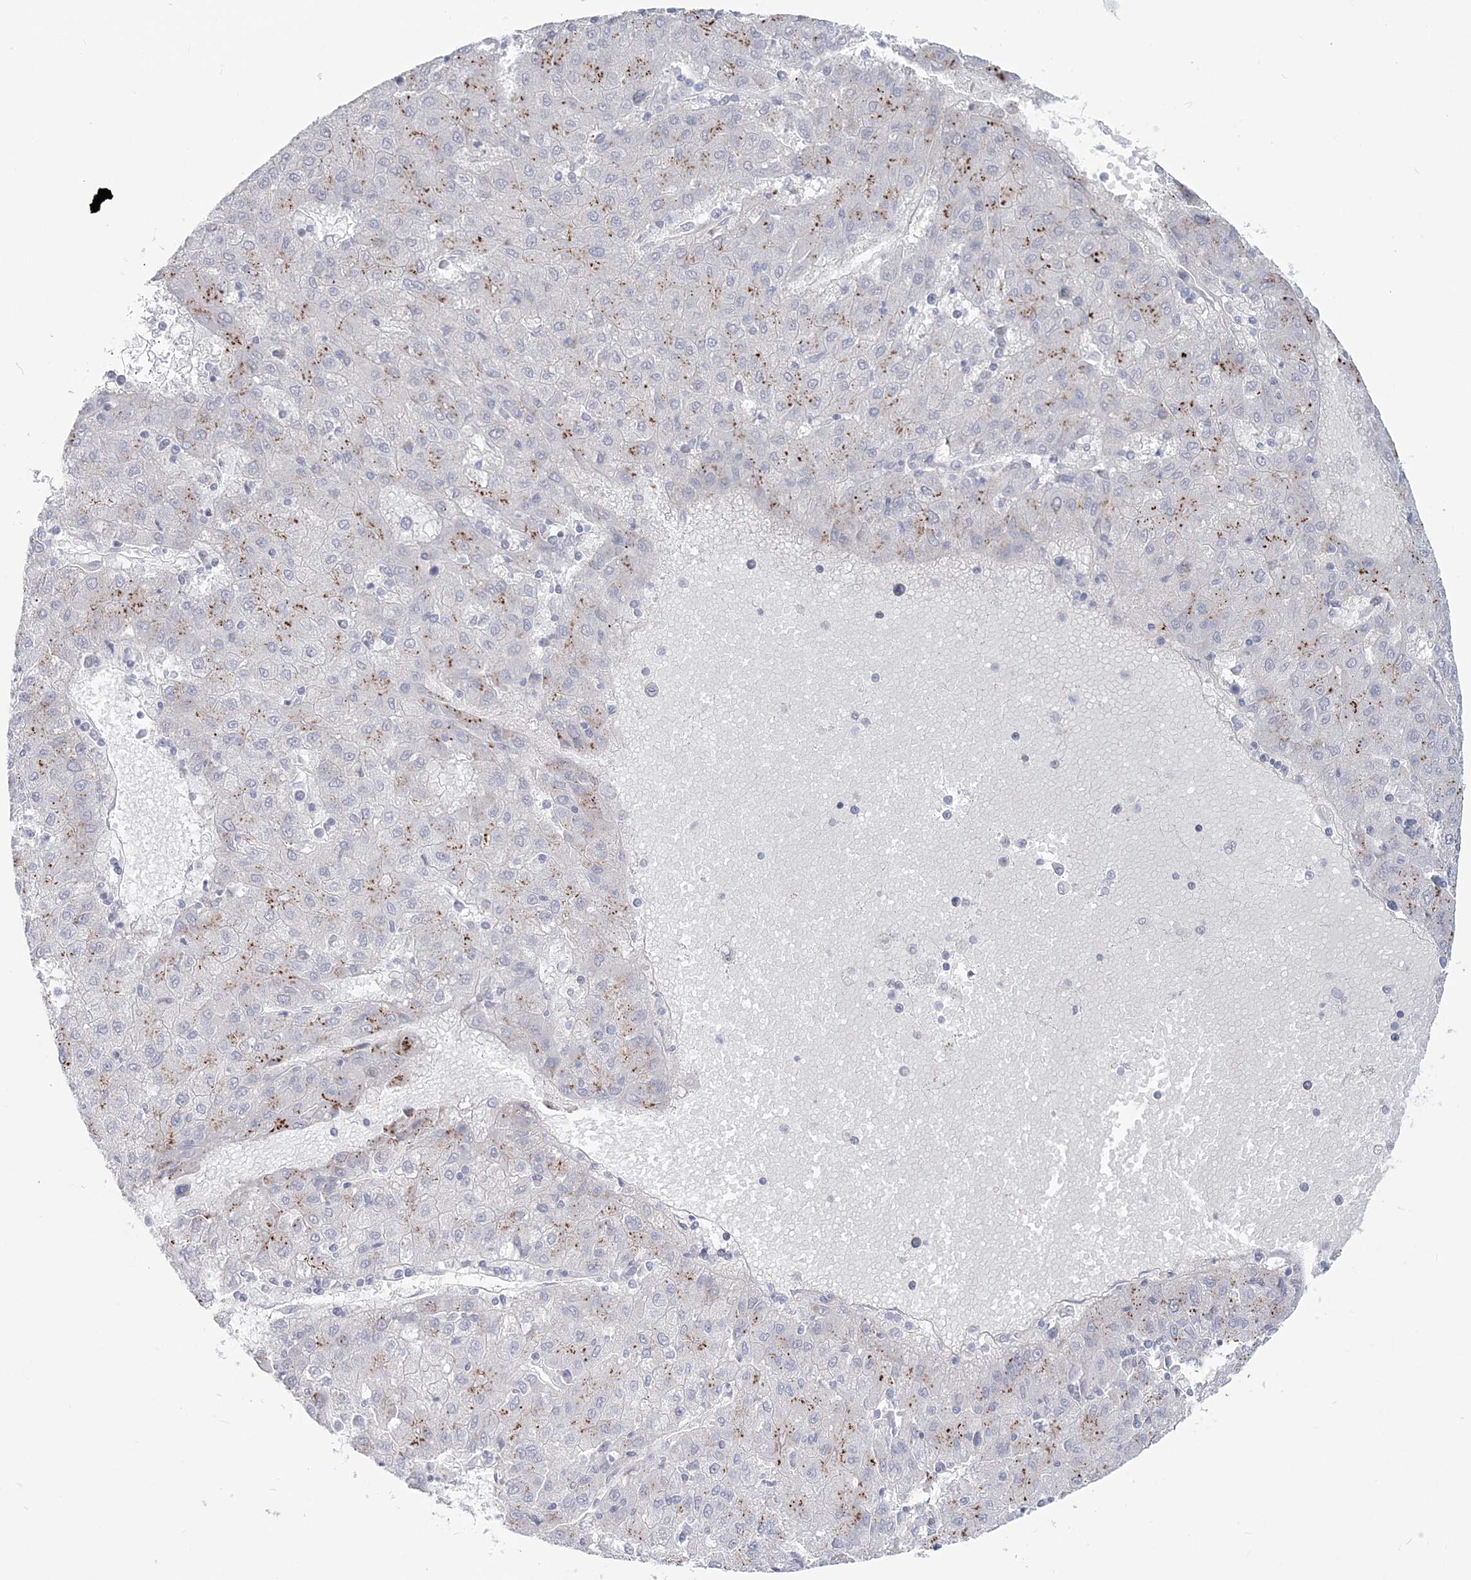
{"staining": {"intensity": "moderate", "quantity": "<25%", "location": "cytoplasmic/membranous"}, "tissue": "liver cancer", "cell_type": "Tumor cells", "image_type": "cancer", "snomed": [{"axis": "morphology", "description": "Carcinoma, Hepatocellular, NOS"}, {"axis": "topography", "description": "Liver"}], "caption": "Liver cancer (hepatocellular carcinoma) stained with a brown dye reveals moderate cytoplasmic/membranous positive expression in approximately <25% of tumor cells.", "gene": "ADGB", "patient": {"sex": "male", "age": 72}}